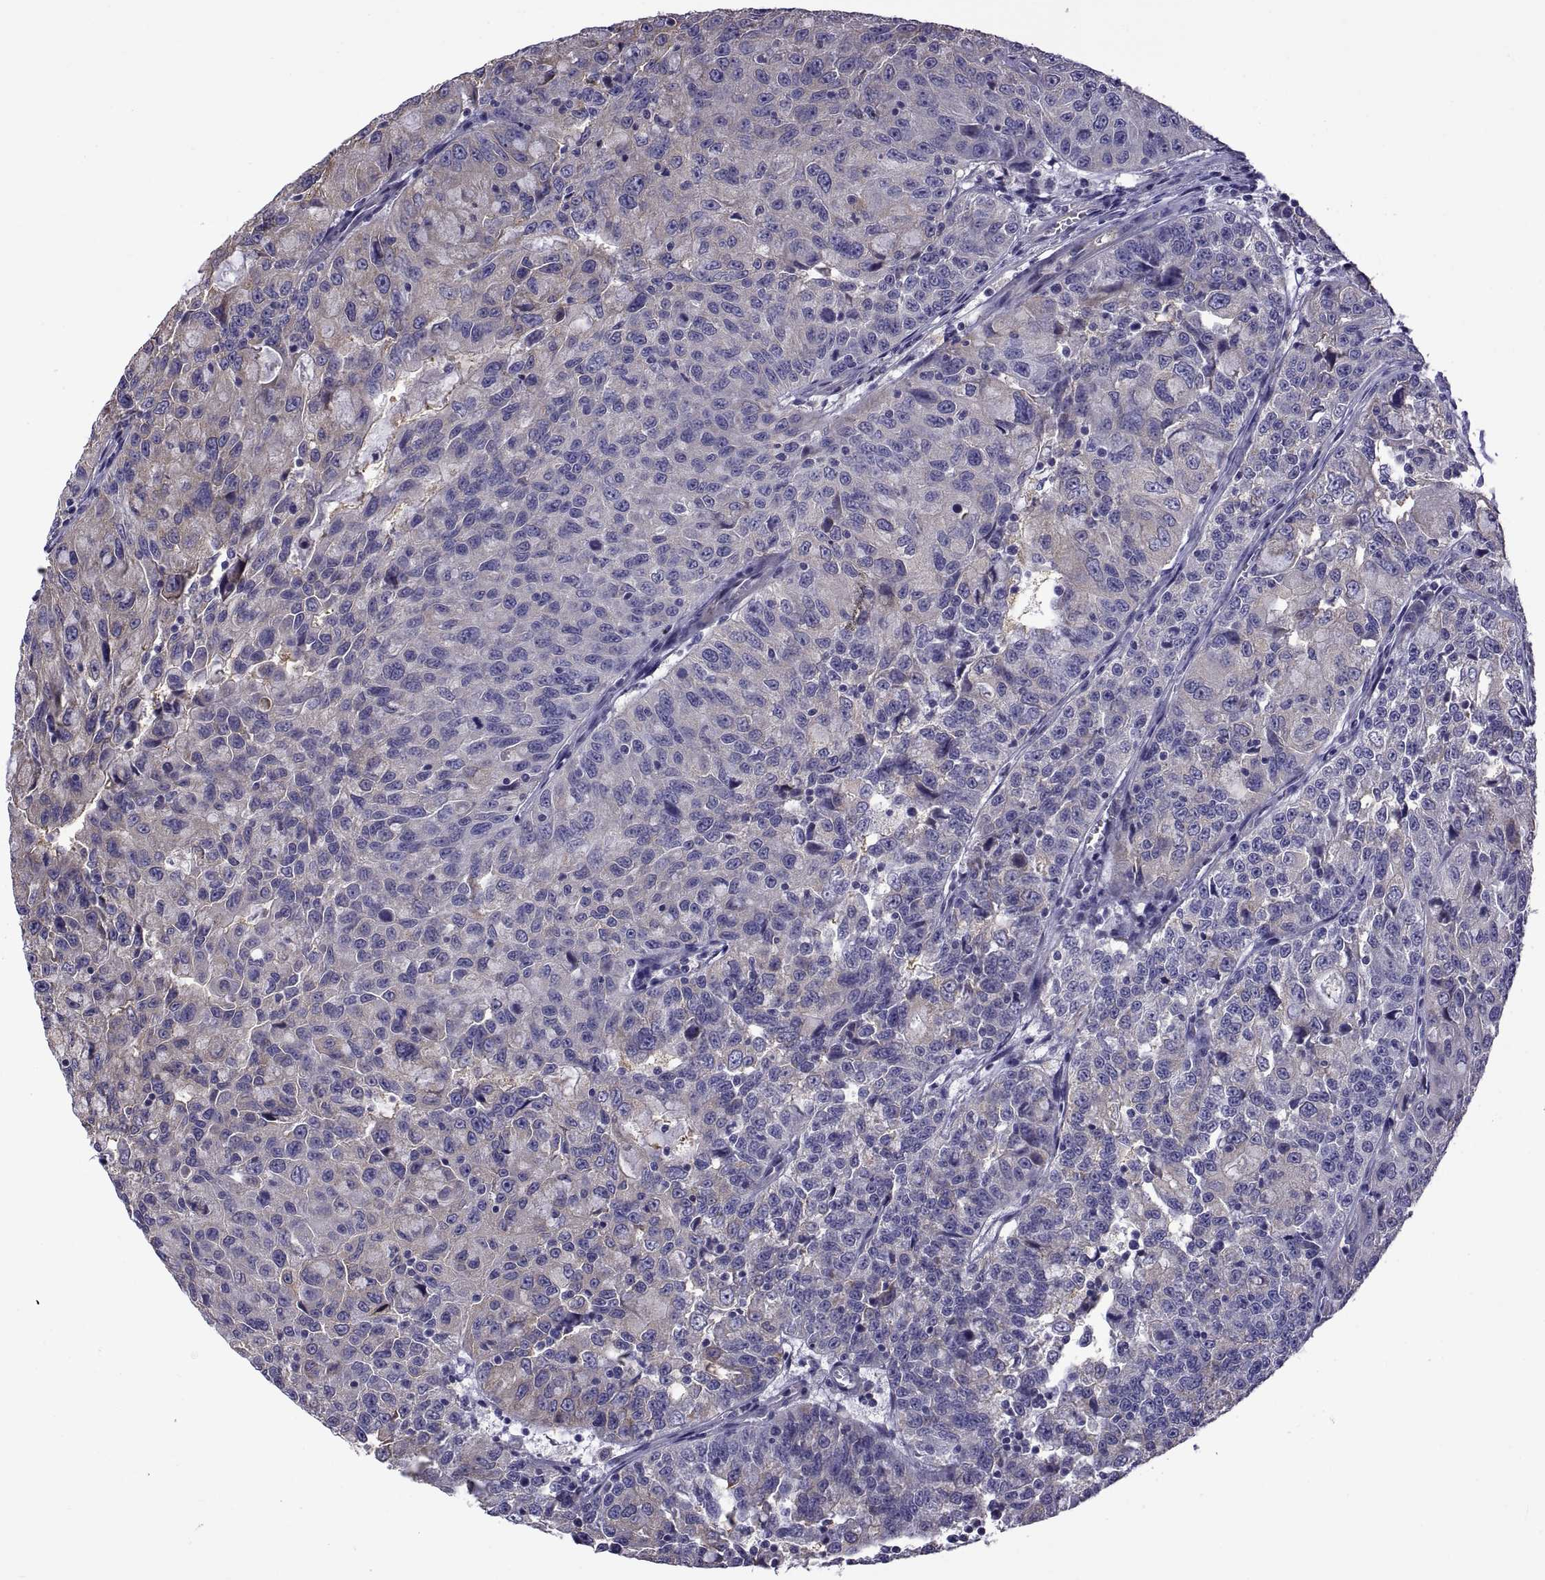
{"staining": {"intensity": "negative", "quantity": "none", "location": "none"}, "tissue": "urothelial cancer", "cell_type": "Tumor cells", "image_type": "cancer", "snomed": [{"axis": "morphology", "description": "Urothelial carcinoma, NOS"}, {"axis": "morphology", "description": "Urothelial carcinoma, High grade"}, {"axis": "topography", "description": "Urinary bladder"}], "caption": "Urothelial cancer was stained to show a protein in brown. There is no significant staining in tumor cells. (Brightfield microscopy of DAB immunohistochemistry (IHC) at high magnification).", "gene": "TMC3", "patient": {"sex": "female", "age": 73}}